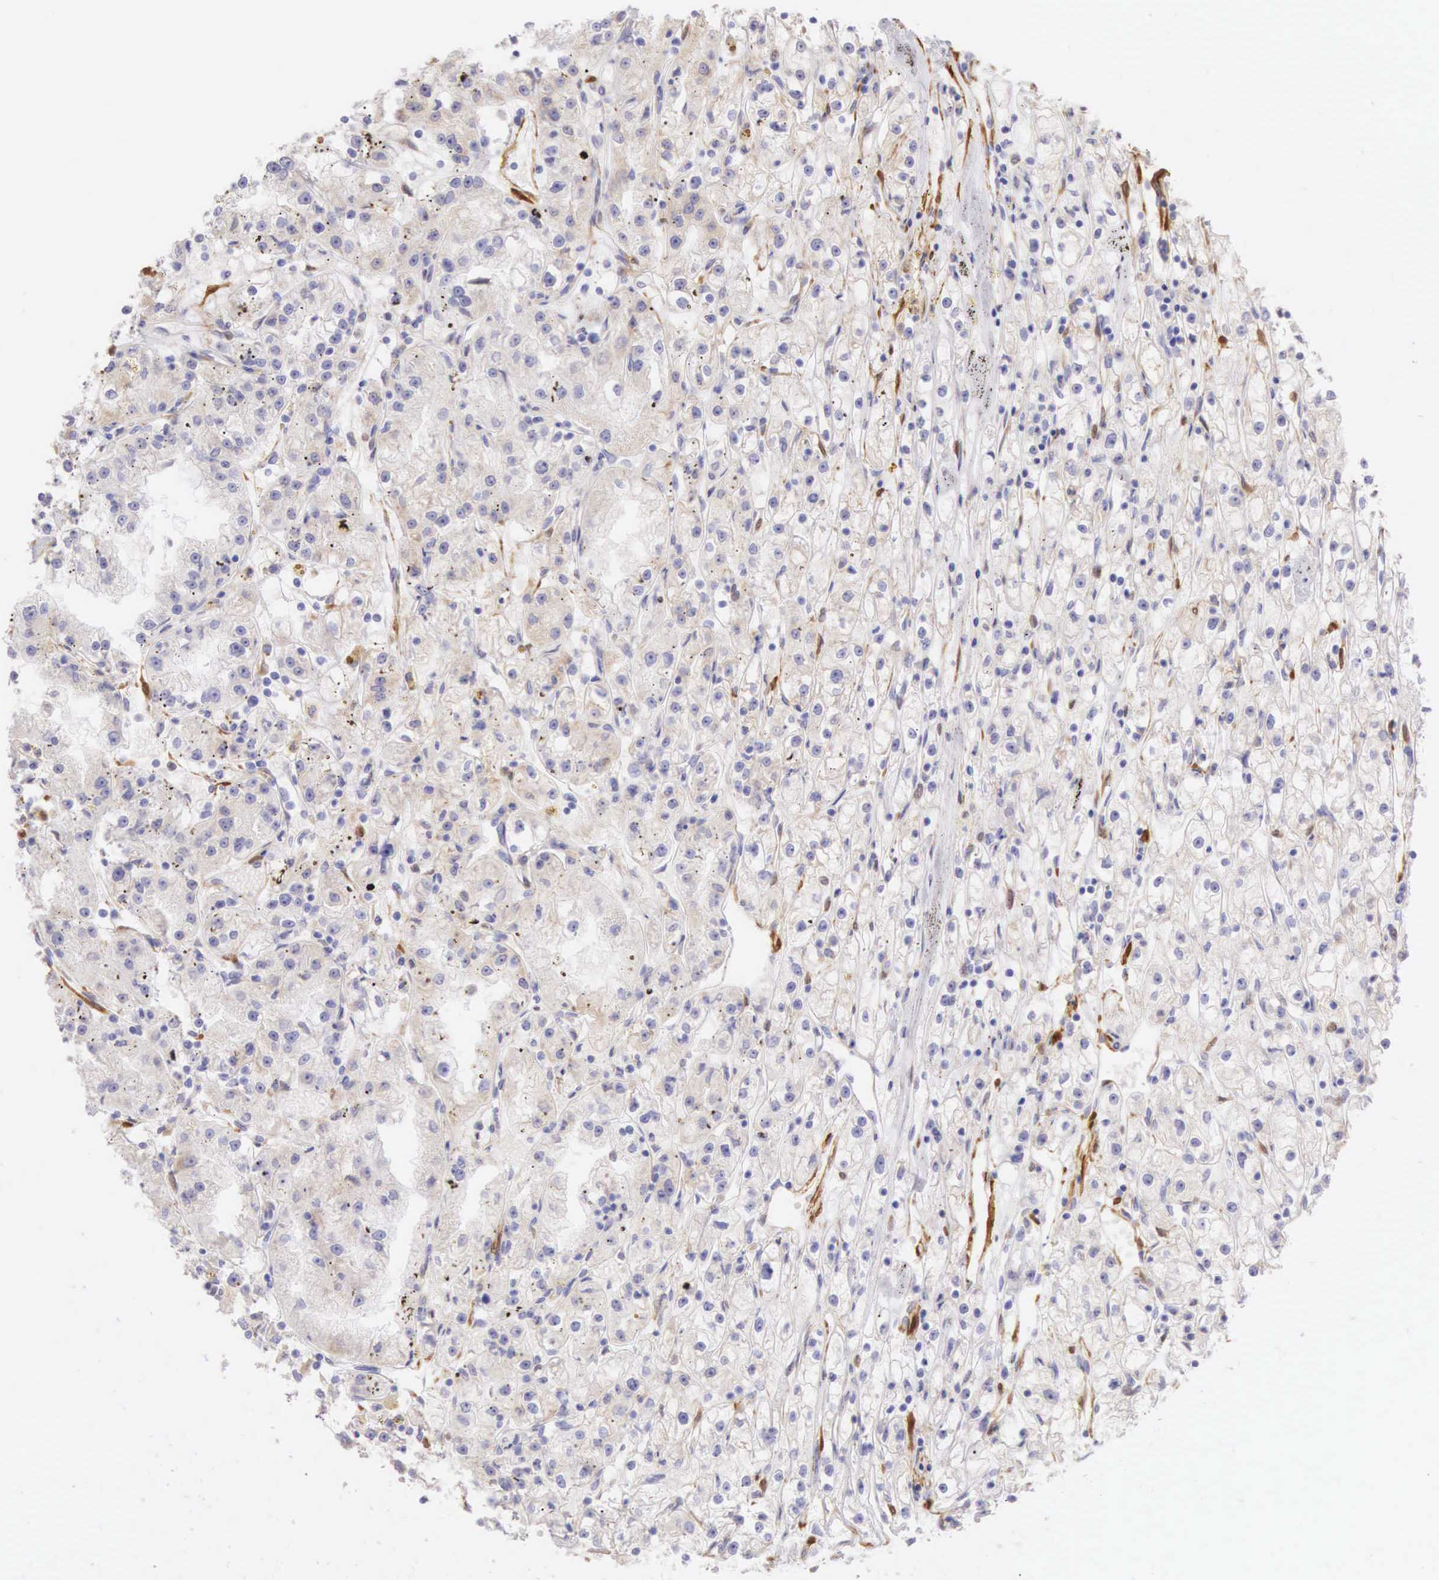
{"staining": {"intensity": "negative", "quantity": "none", "location": "none"}, "tissue": "renal cancer", "cell_type": "Tumor cells", "image_type": "cancer", "snomed": [{"axis": "morphology", "description": "Adenocarcinoma, NOS"}, {"axis": "topography", "description": "Kidney"}], "caption": "A high-resolution image shows IHC staining of renal adenocarcinoma, which displays no significant expression in tumor cells.", "gene": "CNN1", "patient": {"sex": "male", "age": 56}}